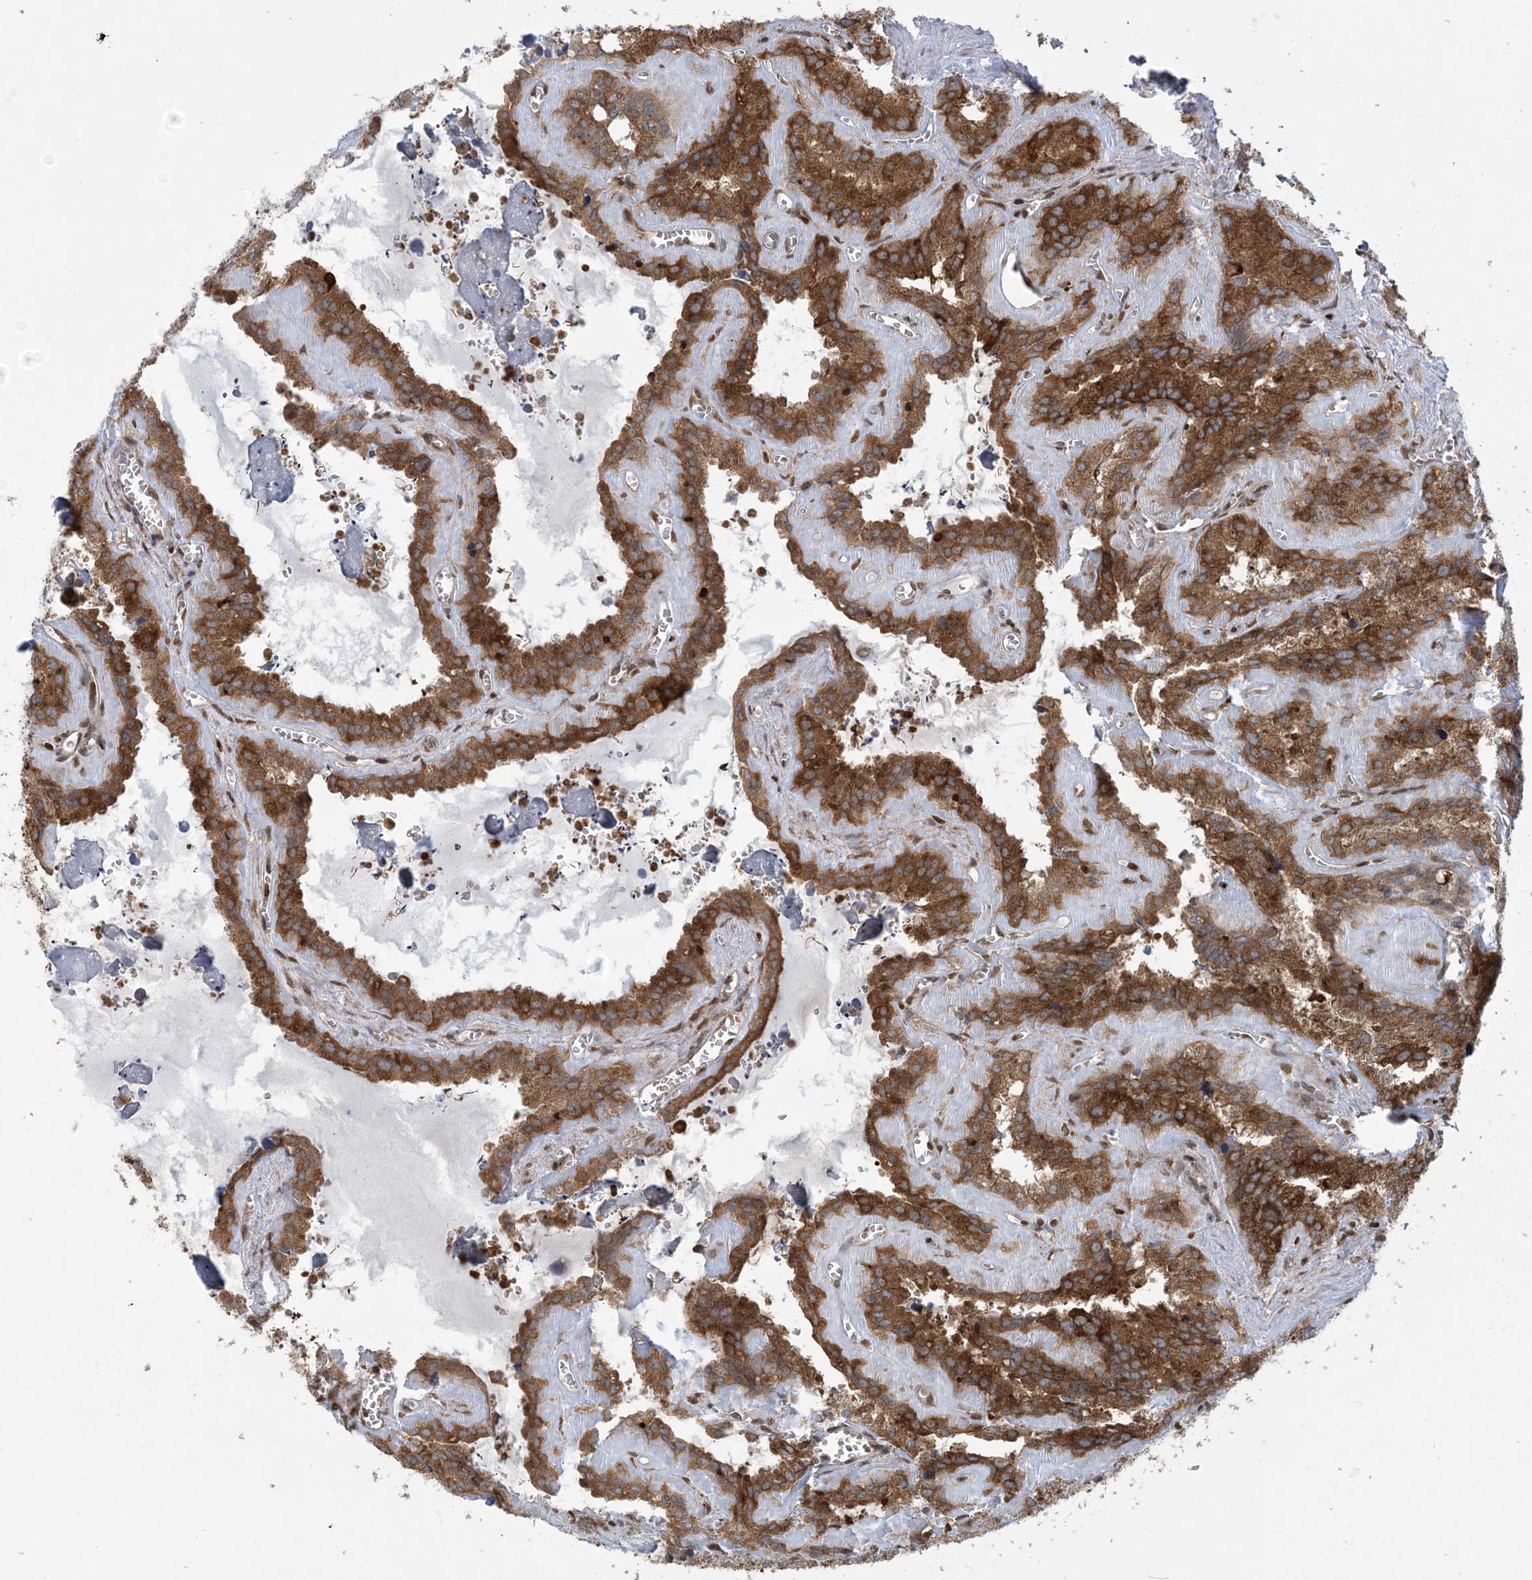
{"staining": {"intensity": "strong", "quantity": ">75%", "location": "cytoplasmic/membranous"}, "tissue": "seminal vesicle", "cell_type": "Glandular cells", "image_type": "normal", "snomed": [{"axis": "morphology", "description": "Normal tissue, NOS"}, {"axis": "topography", "description": "Prostate"}, {"axis": "topography", "description": "Seminal veicle"}], "caption": "DAB immunohistochemical staining of unremarkable seminal vesicle displays strong cytoplasmic/membranous protein expression in approximately >75% of glandular cells.", "gene": "ABCF3", "patient": {"sex": "male", "age": 59}}